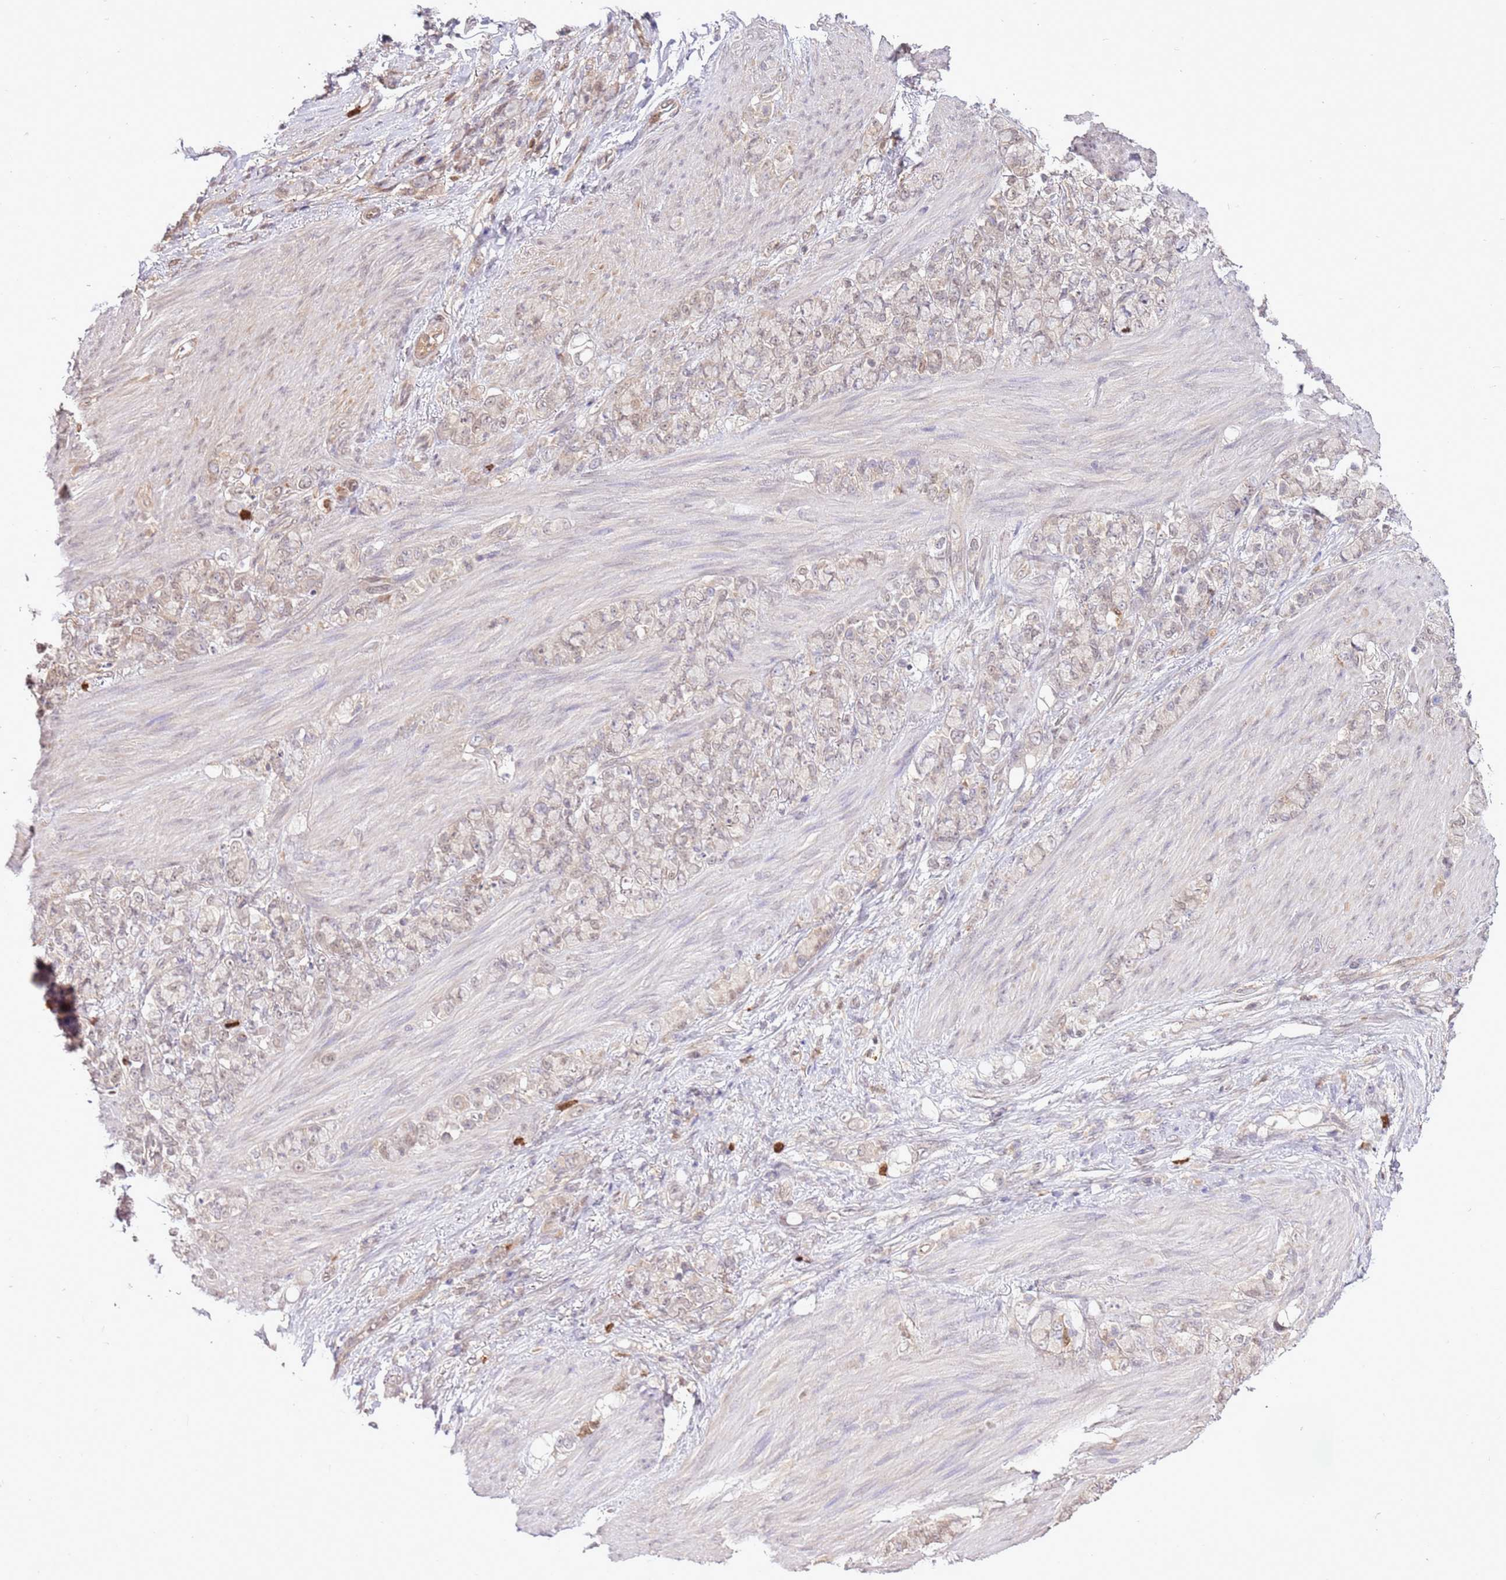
{"staining": {"intensity": "weak", "quantity": "25%-75%", "location": "nuclear"}, "tissue": "stomach cancer", "cell_type": "Tumor cells", "image_type": "cancer", "snomed": [{"axis": "morphology", "description": "Normal tissue, NOS"}, {"axis": "morphology", "description": "Adenocarcinoma, NOS"}, {"axis": "topography", "description": "Stomach"}], "caption": "High-power microscopy captured an IHC image of stomach cancer (adenocarcinoma), revealing weak nuclear expression in approximately 25%-75% of tumor cells.", "gene": "AMIGO1", "patient": {"sex": "female", "age": 79}}